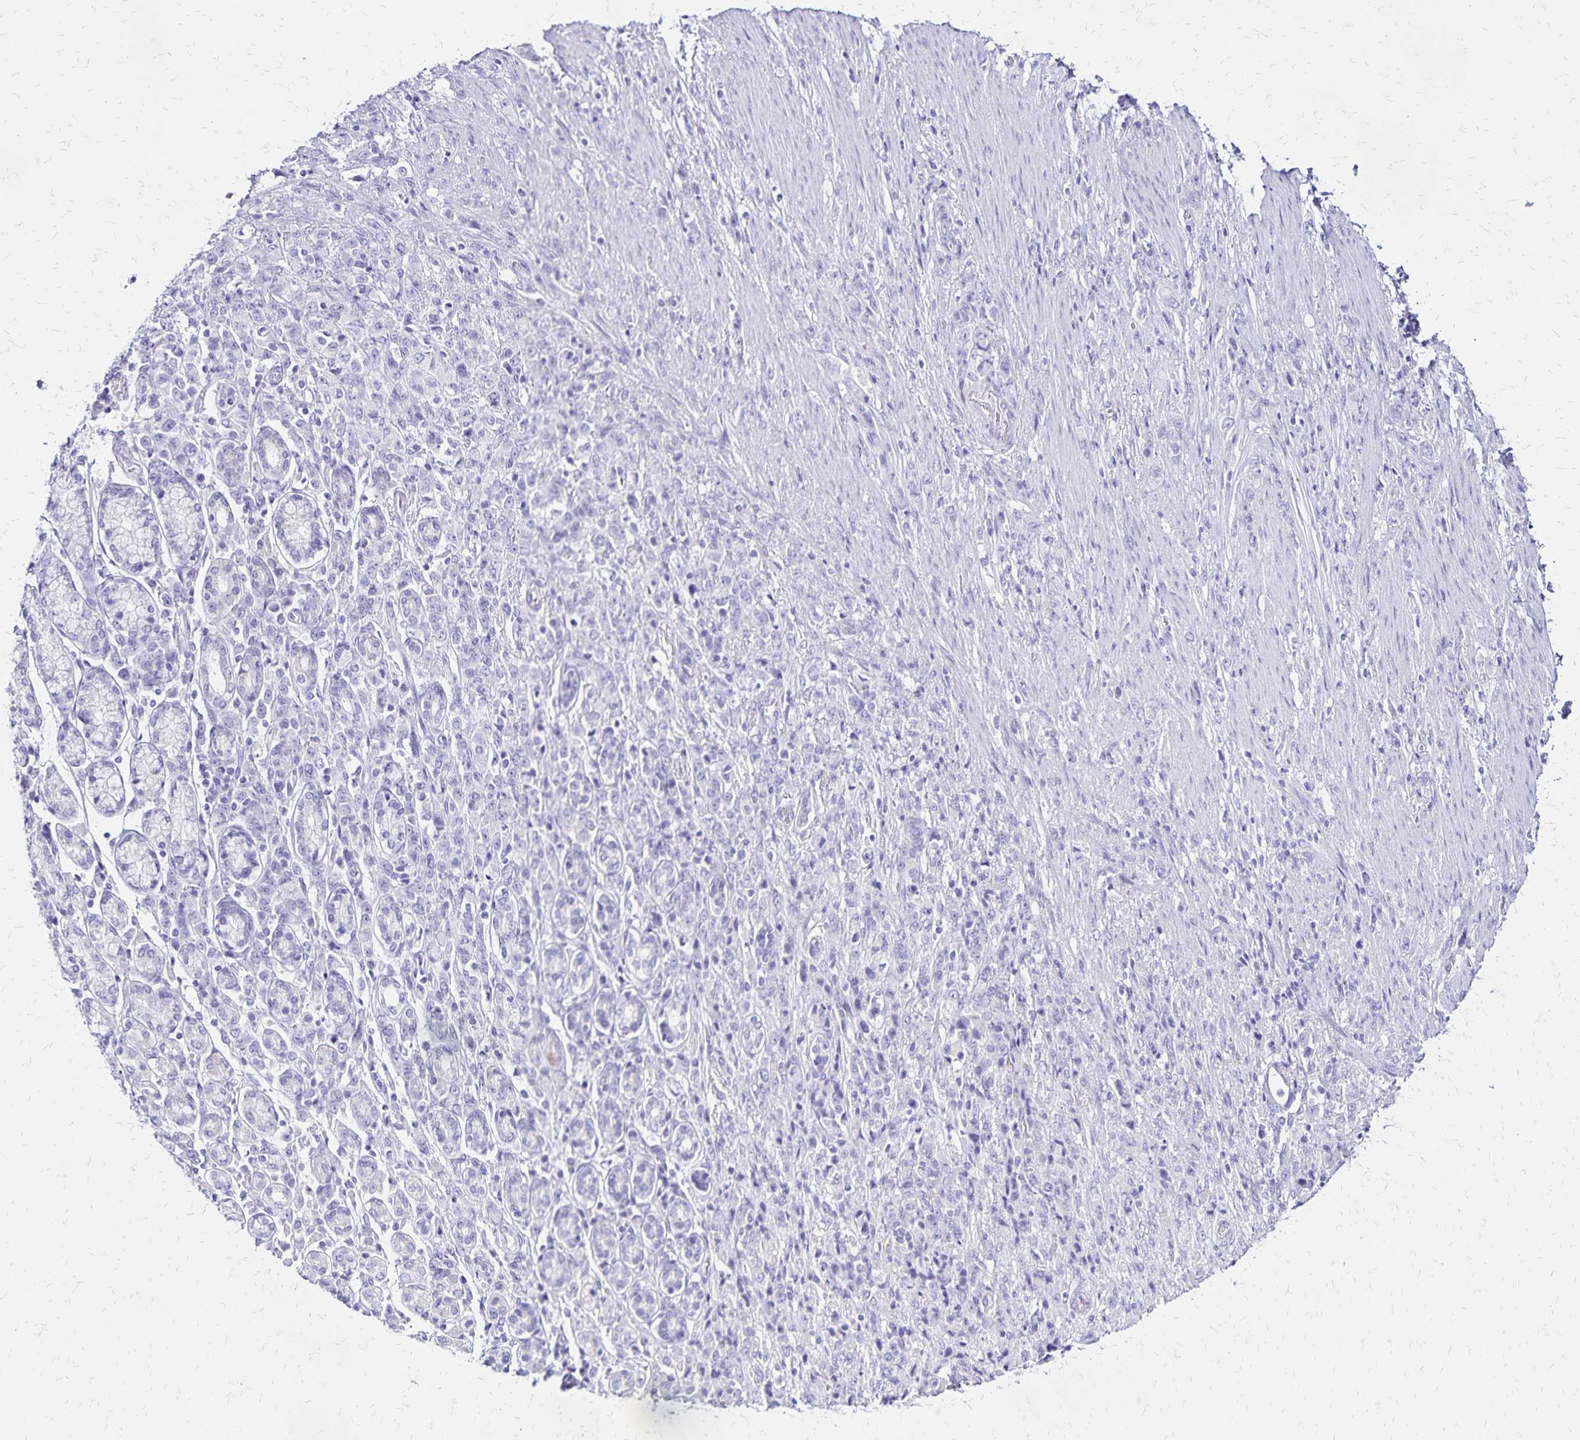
{"staining": {"intensity": "negative", "quantity": "none", "location": "none"}, "tissue": "stomach cancer", "cell_type": "Tumor cells", "image_type": "cancer", "snomed": [{"axis": "morphology", "description": "Adenocarcinoma, NOS"}, {"axis": "topography", "description": "Stomach"}], "caption": "Protein analysis of adenocarcinoma (stomach) shows no significant positivity in tumor cells. (DAB immunohistochemistry (IHC) with hematoxylin counter stain).", "gene": "LIN28B", "patient": {"sex": "female", "age": 79}}